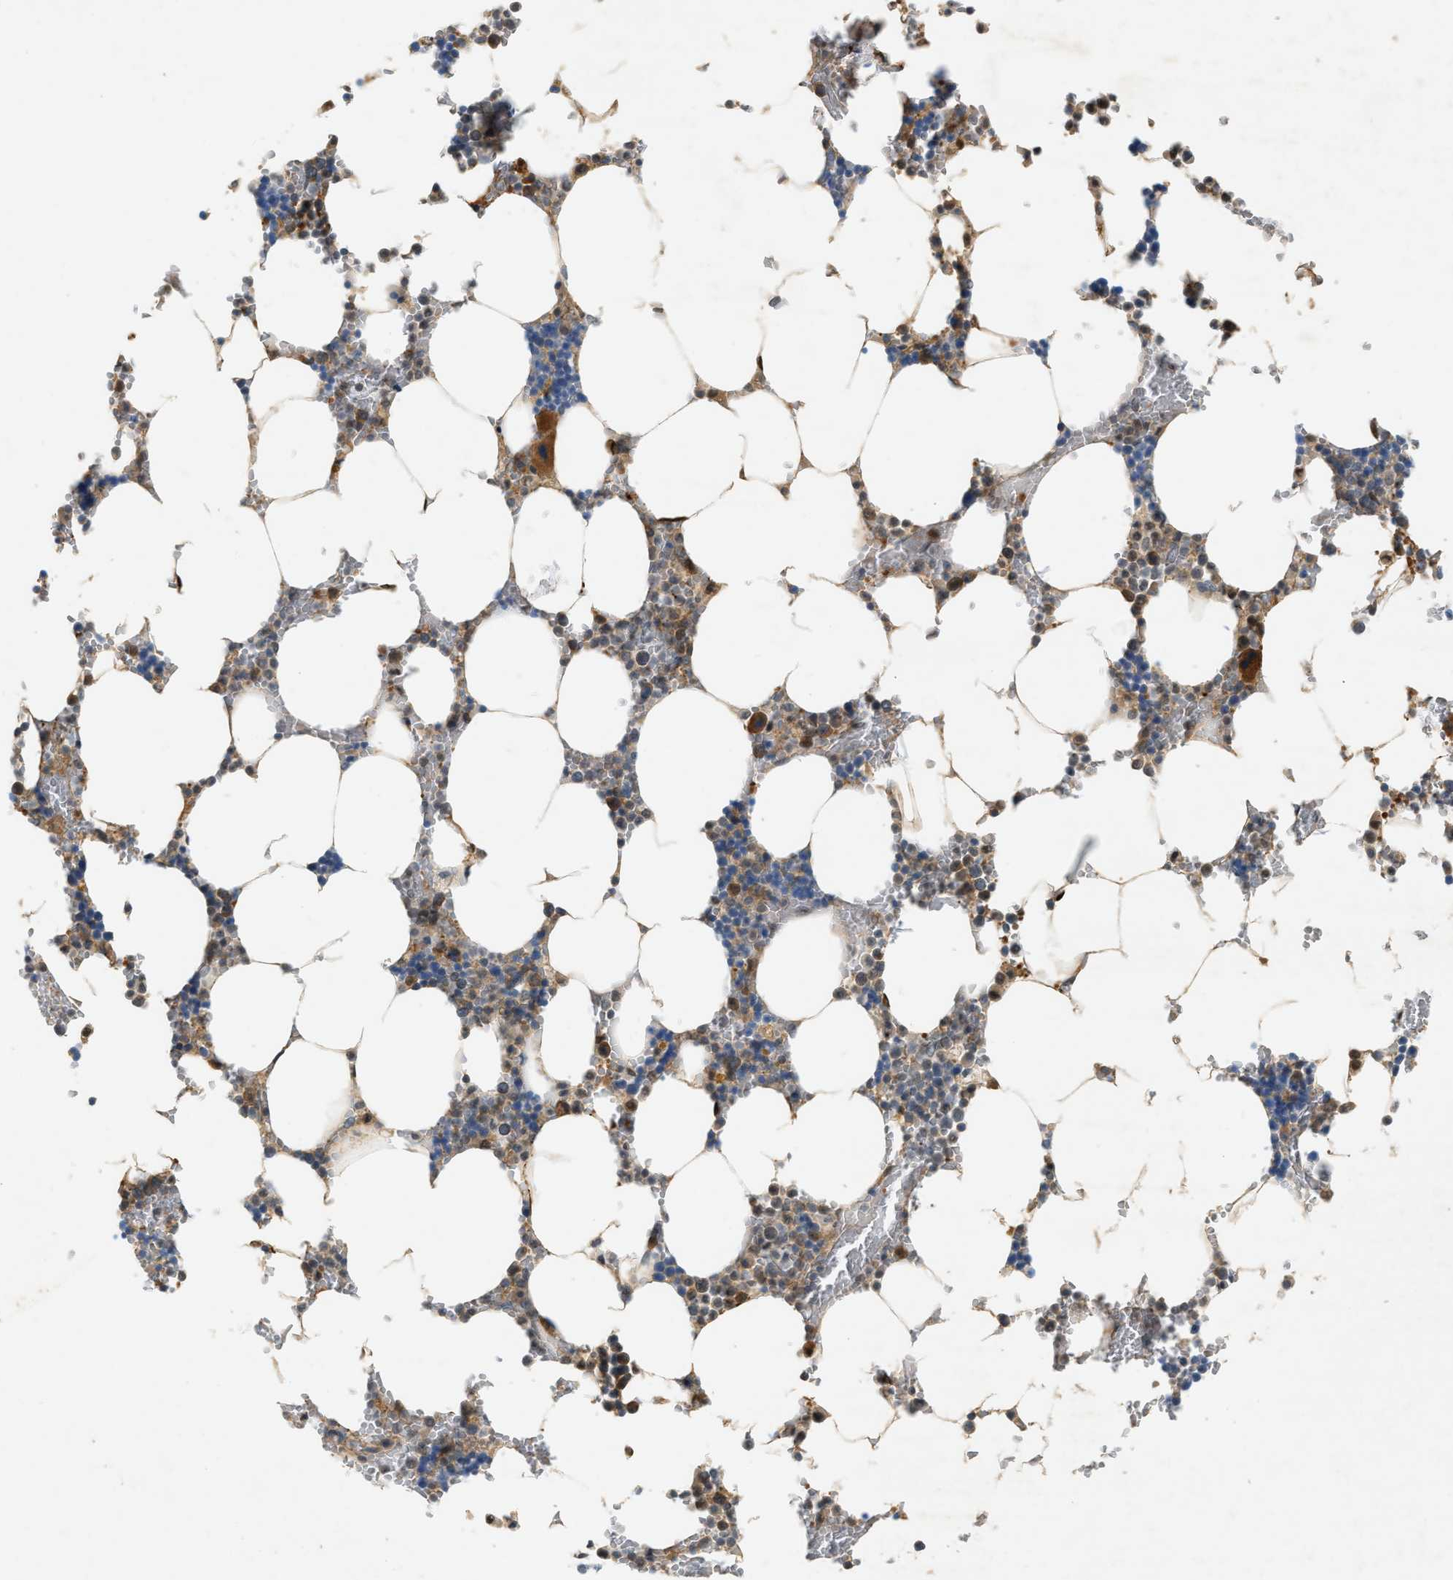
{"staining": {"intensity": "moderate", "quantity": "25%-75%", "location": "cytoplasmic/membranous"}, "tissue": "bone marrow", "cell_type": "Hematopoietic cells", "image_type": "normal", "snomed": [{"axis": "morphology", "description": "Normal tissue, NOS"}, {"axis": "topography", "description": "Bone marrow"}], "caption": "Bone marrow stained with immunohistochemistry (IHC) shows moderate cytoplasmic/membranous staining in about 25%-75% of hematopoietic cells. The staining was performed using DAB (3,3'-diaminobenzidine) to visualize the protein expression in brown, while the nuclei were stained in blue with hematoxylin (Magnification: 20x).", "gene": "PDCL3", "patient": {"sex": "male", "age": 70}}